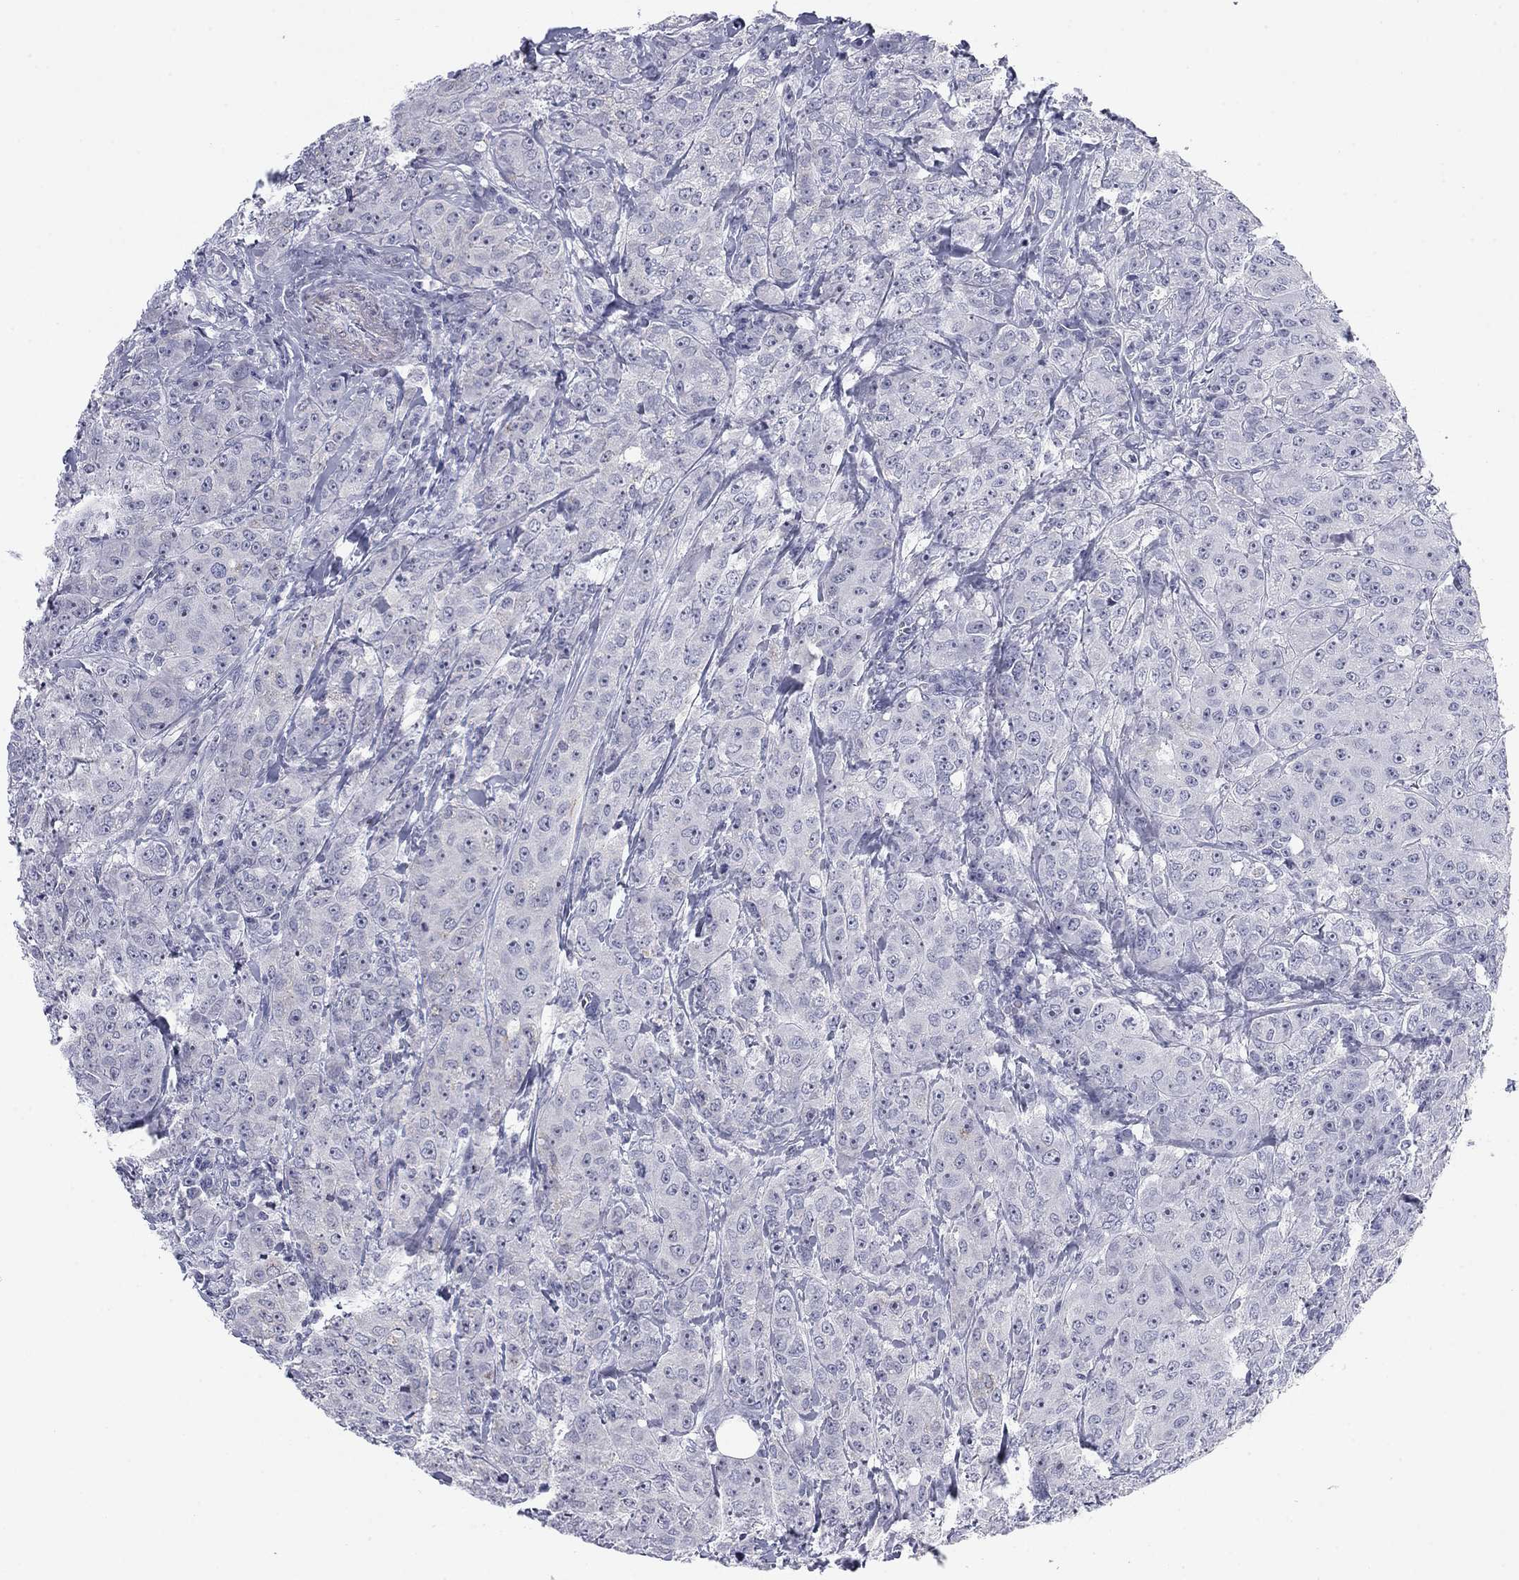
{"staining": {"intensity": "negative", "quantity": "none", "location": "none"}, "tissue": "breast cancer", "cell_type": "Tumor cells", "image_type": "cancer", "snomed": [{"axis": "morphology", "description": "Duct carcinoma"}, {"axis": "topography", "description": "Breast"}], "caption": "Immunohistochemical staining of breast cancer (infiltrating ductal carcinoma) shows no significant expression in tumor cells.", "gene": "PRPH", "patient": {"sex": "female", "age": 43}}